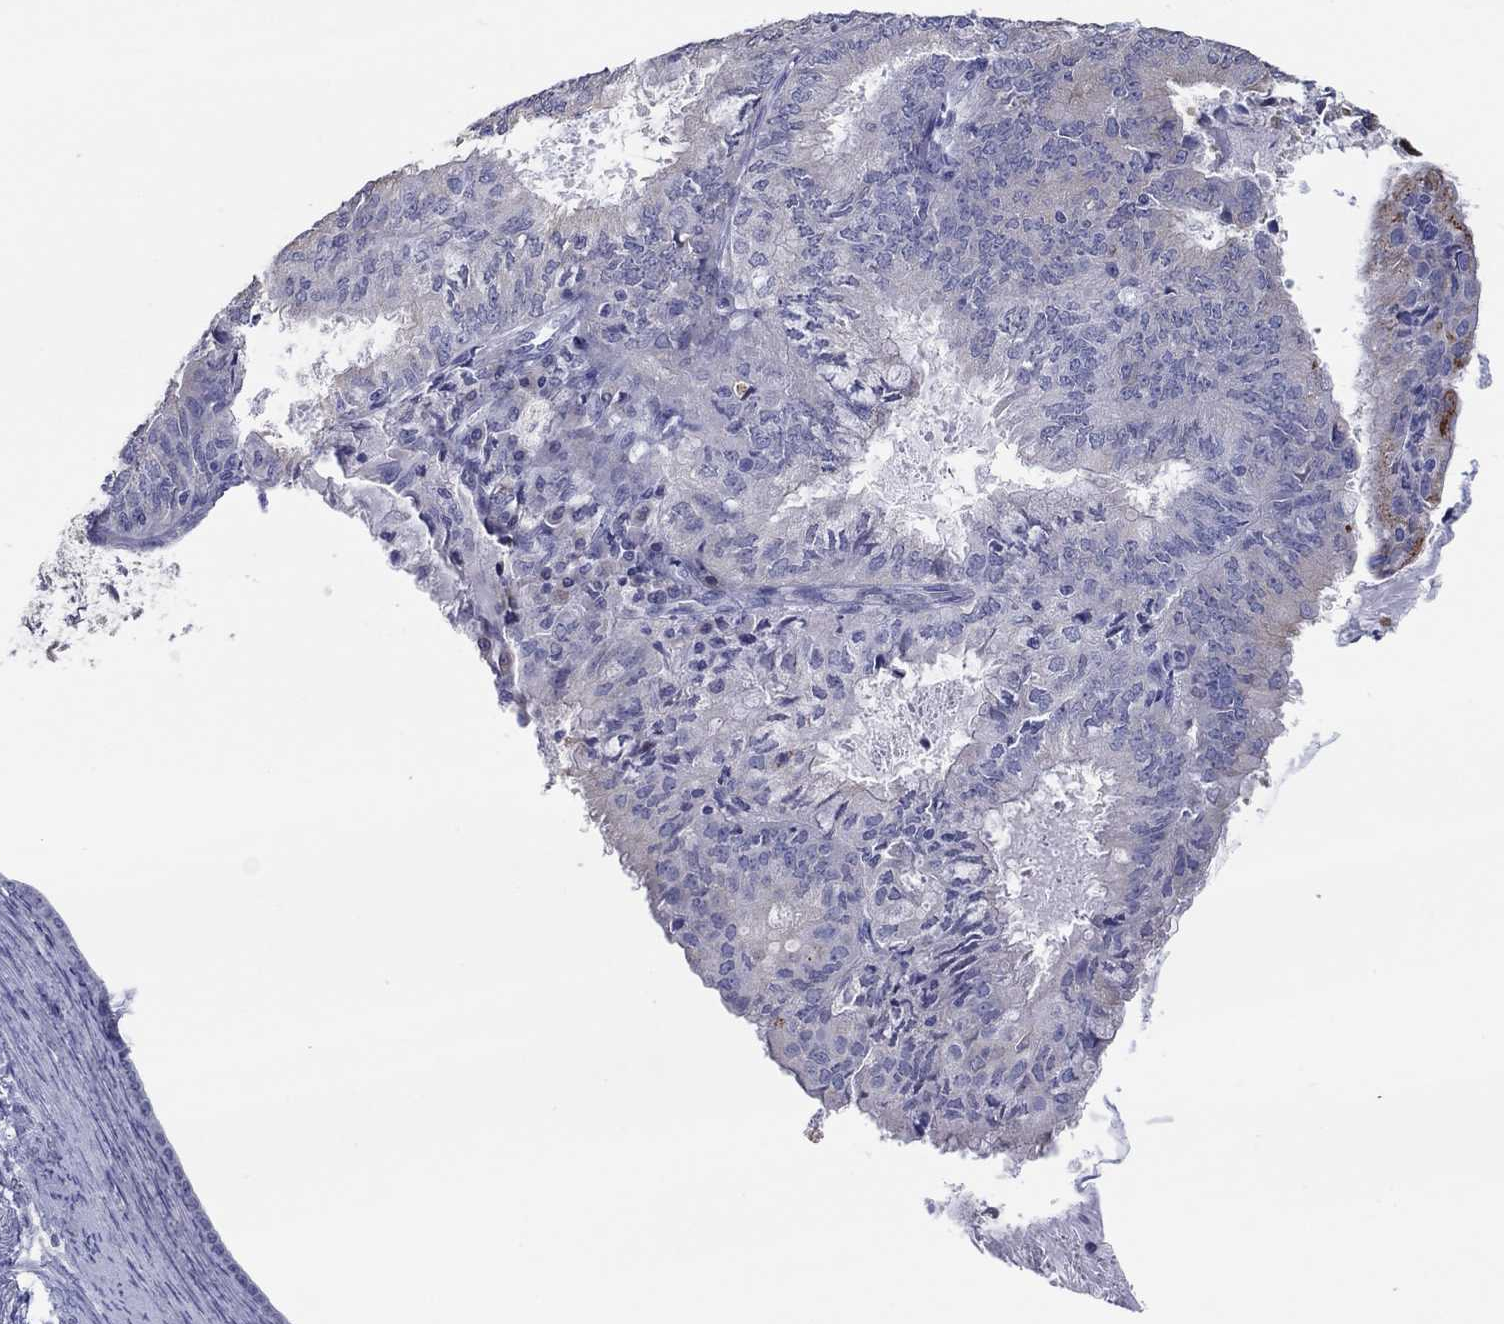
{"staining": {"intensity": "negative", "quantity": "none", "location": "none"}, "tissue": "endometrial cancer", "cell_type": "Tumor cells", "image_type": "cancer", "snomed": [{"axis": "morphology", "description": "Adenocarcinoma, NOS"}, {"axis": "topography", "description": "Endometrium"}], "caption": "This is an IHC photomicrograph of endometrial cancer. There is no staining in tumor cells.", "gene": "LRRC4C", "patient": {"sex": "female", "age": 57}}